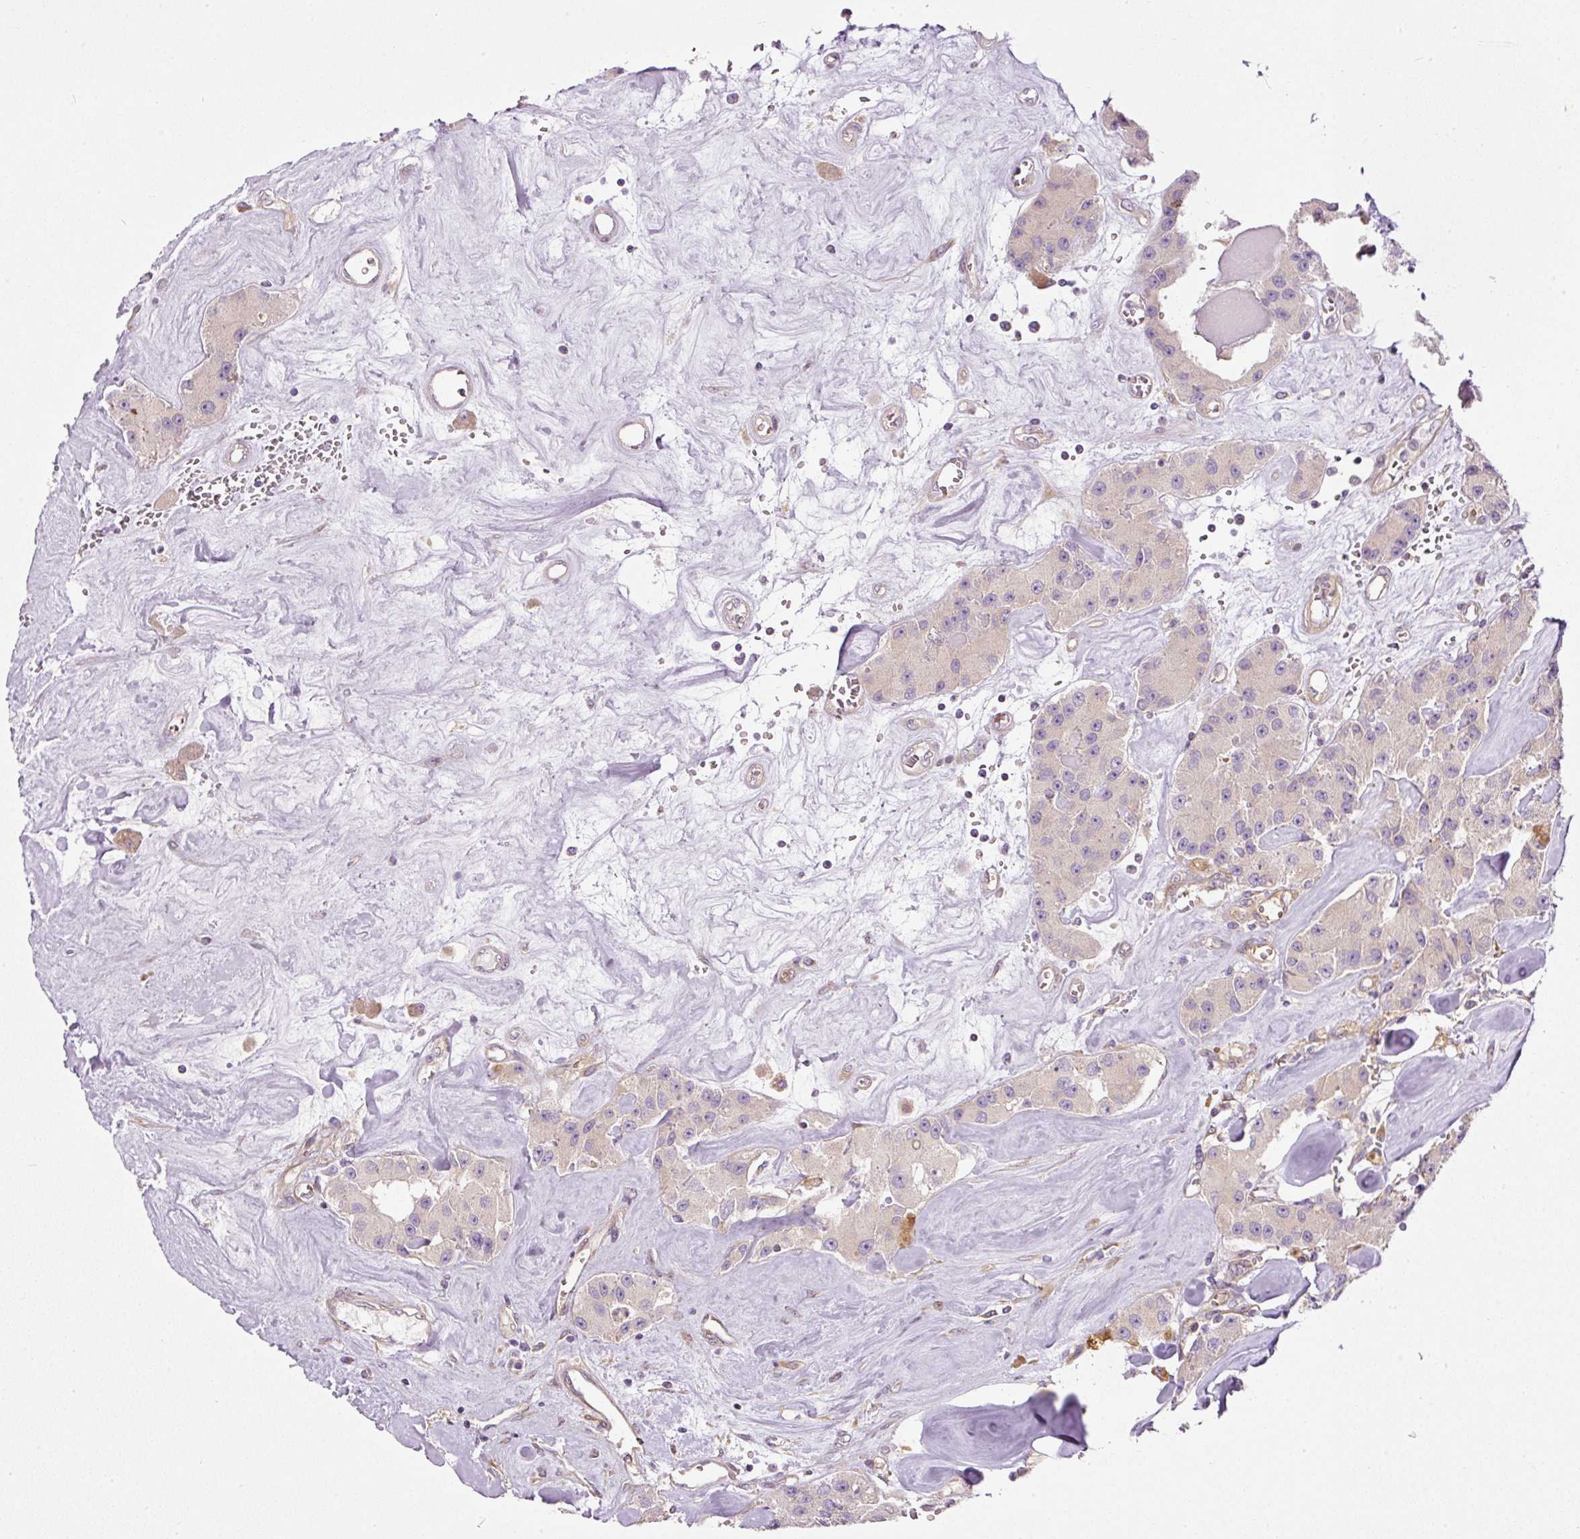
{"staining": {"intensity": "negative", "quantity": "none", "location": "none"}, "tissue": "carcinoid", "cell_type": "Tumor cells", "image_type": "cancer", "snomed": [{"axis": "morphology", "description": "Carcinoid, malignant, NOS"}, {"axis": "topography", "description": "Pancreas"}], "caption": "High magnification brightfield microscopy of carcinoid stained with DAB (3,3'-diaminobenzidine) (brown) and counterstained with hematoxylin (blue): tumor cells show no significant positivity. (Immunohistochemistry (ihc), brightfield microscopy, high magnification).", "gene": "TBC1D2B", "patient": {"sex": "male", "age": 41}}